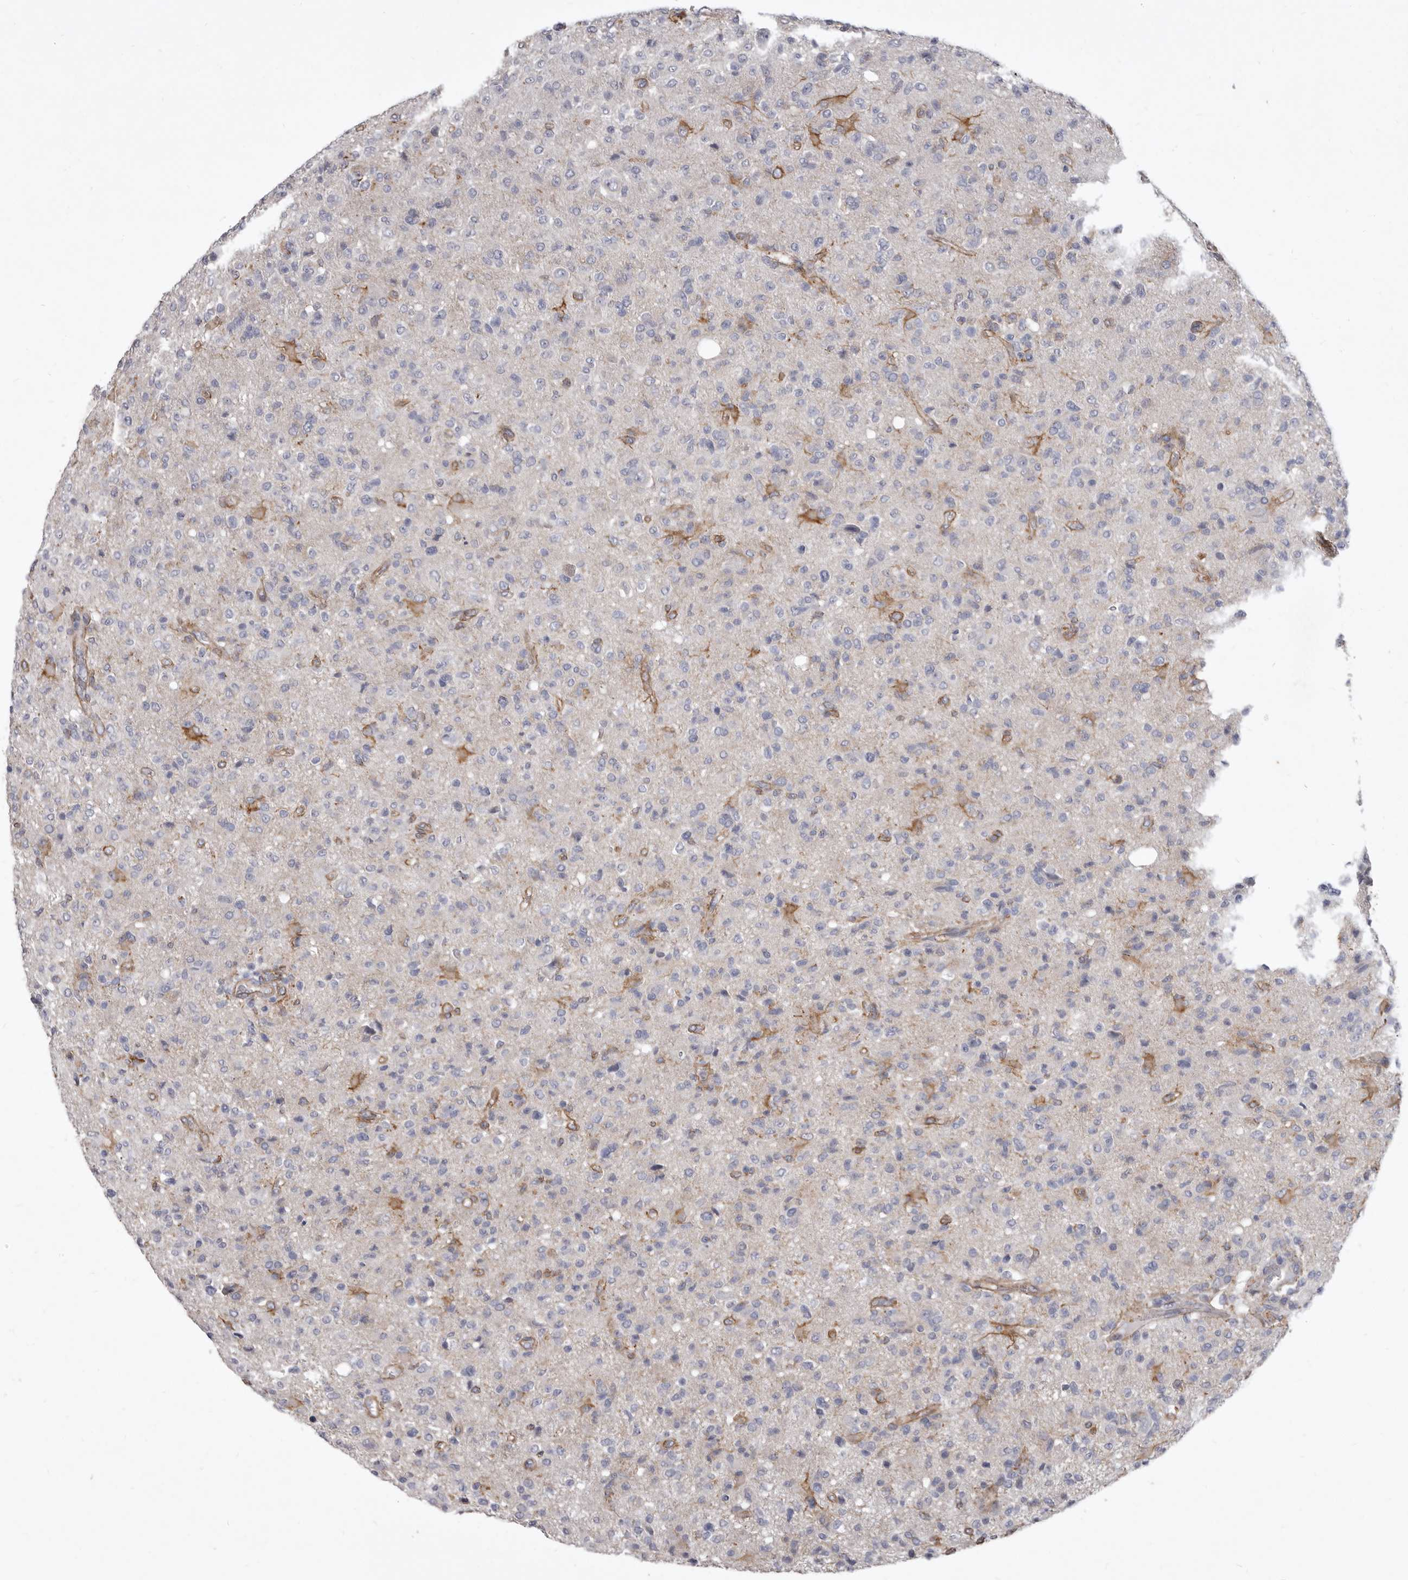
{"staining": {"intensity": "weak", "quantity": "<25%", "location": "cytoplasmic/membranous"}, "tissue": "glioma", "cell_type": "Tumor cells", "image_type": "cancer", "snomed": [{"axis": "morphology", "description": "Glioma, malignant, High grade"}, {"axis": "topography", "description": "Brain"}], "caption": "DAB immunohistochemical staining of human glioma reveals no significant positivity in tumor cells.", "gene": "P2RX6", "patient": {"sex": "female", "age": 57}}